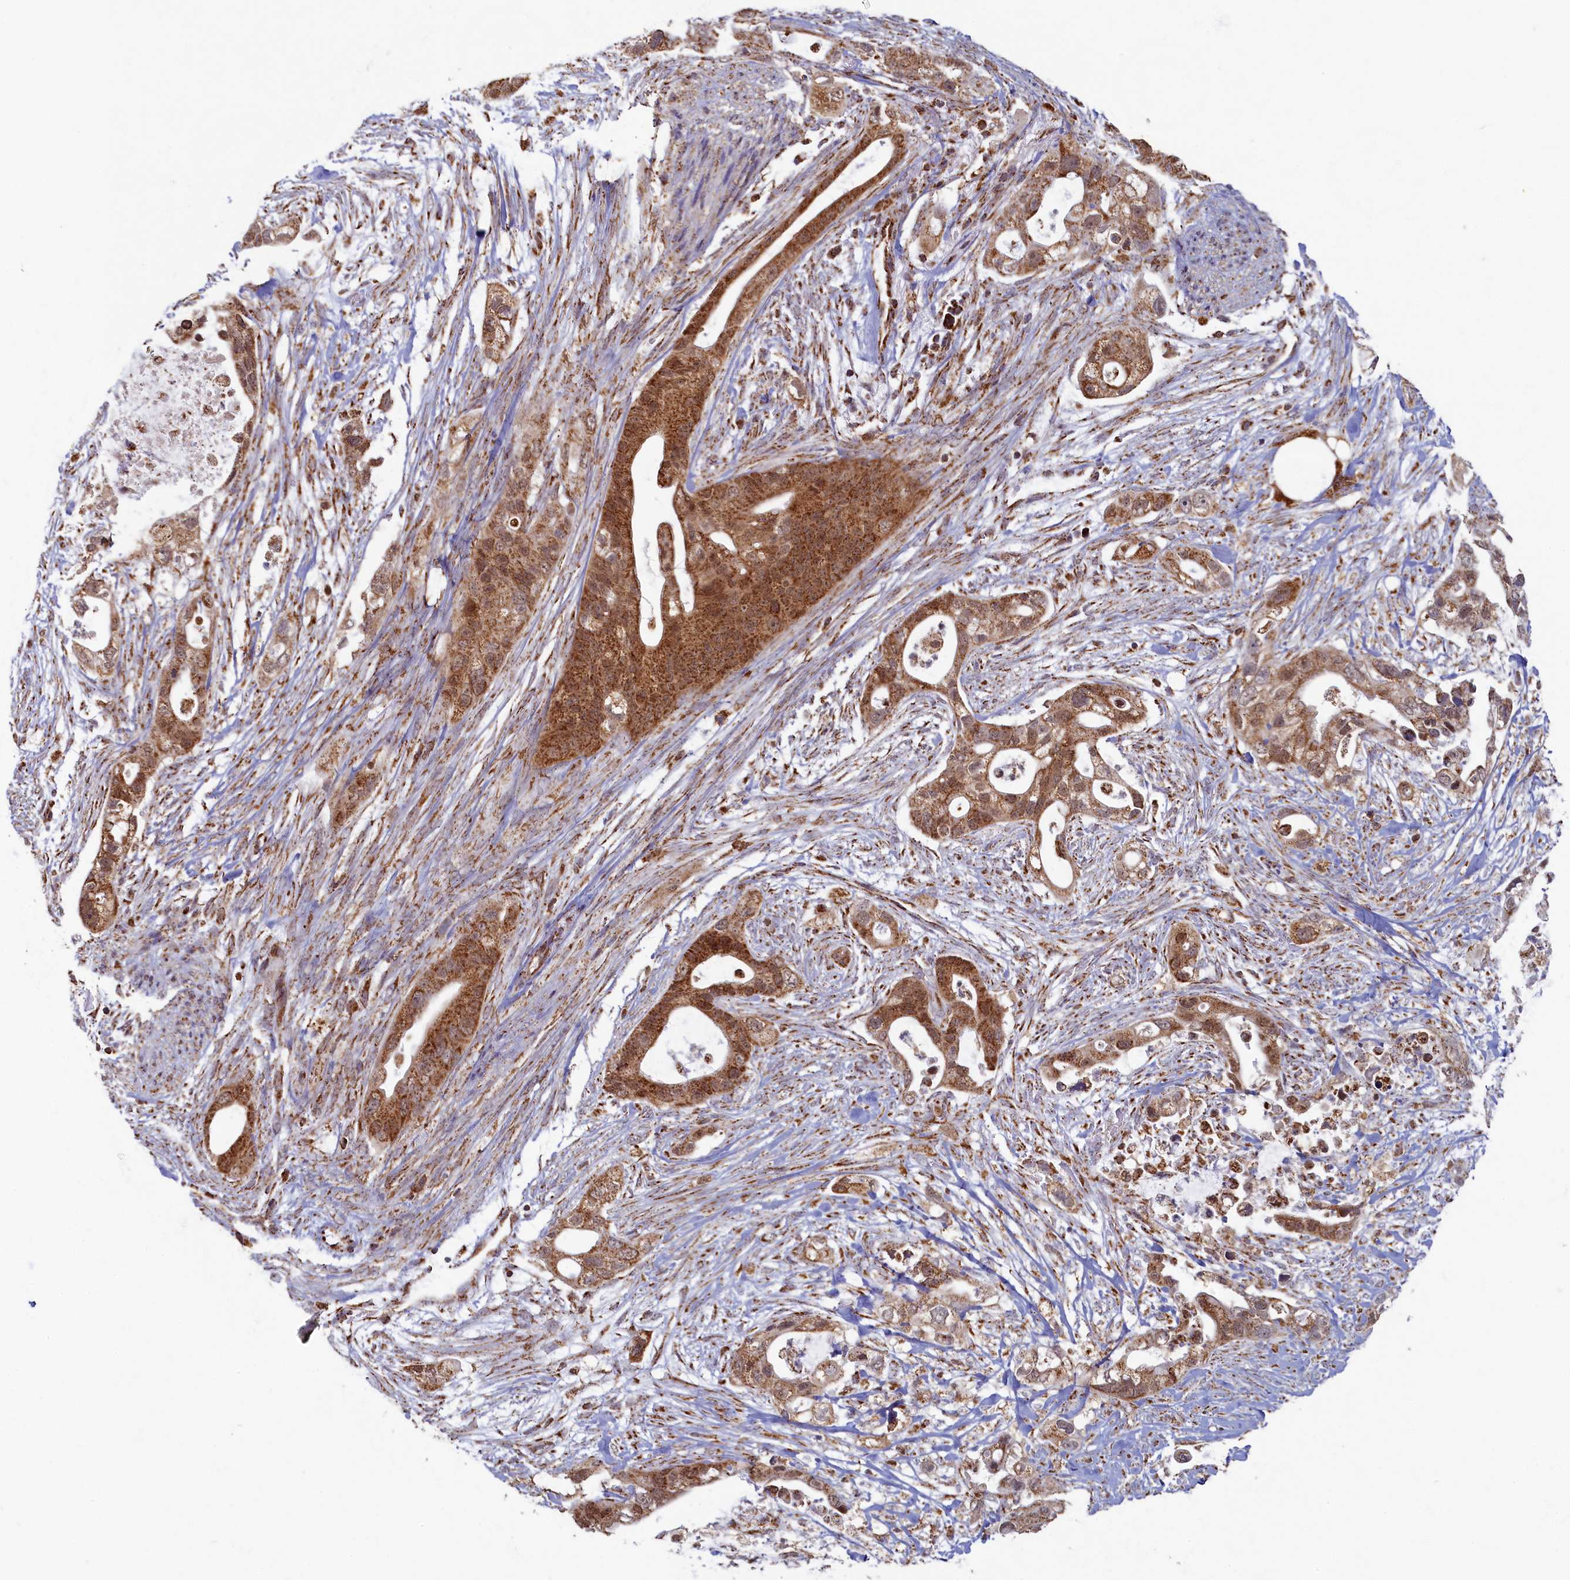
{"staining": {"intensity": "strong", "quantity": ">75%", "location": "cytoplasmic/membranous"}, "tissue": "pancreatic cancer", "cell_type": "Tumor cells", "image_type": "cancer", "snomed": [{"axis": "morphology", "description": "Adenocarcinoma, NOS"}, {"axis": "topography", "description": "Pancreas"}], "caption": "Immunohistochemistry (IHC) (DAB (3,3'-diaminobenzidine)) staining of human adenocarcinoma (pancreatic) demonstrates strong cytoplasmic/membranous protein positivity in about >75% of tumor cells. (DAB (3,3'-diaminobenzidine) IHC with brightfield microscopy, high magnification).", "gene": "SPR", "patient": {"sex": "male", "age": 53}}